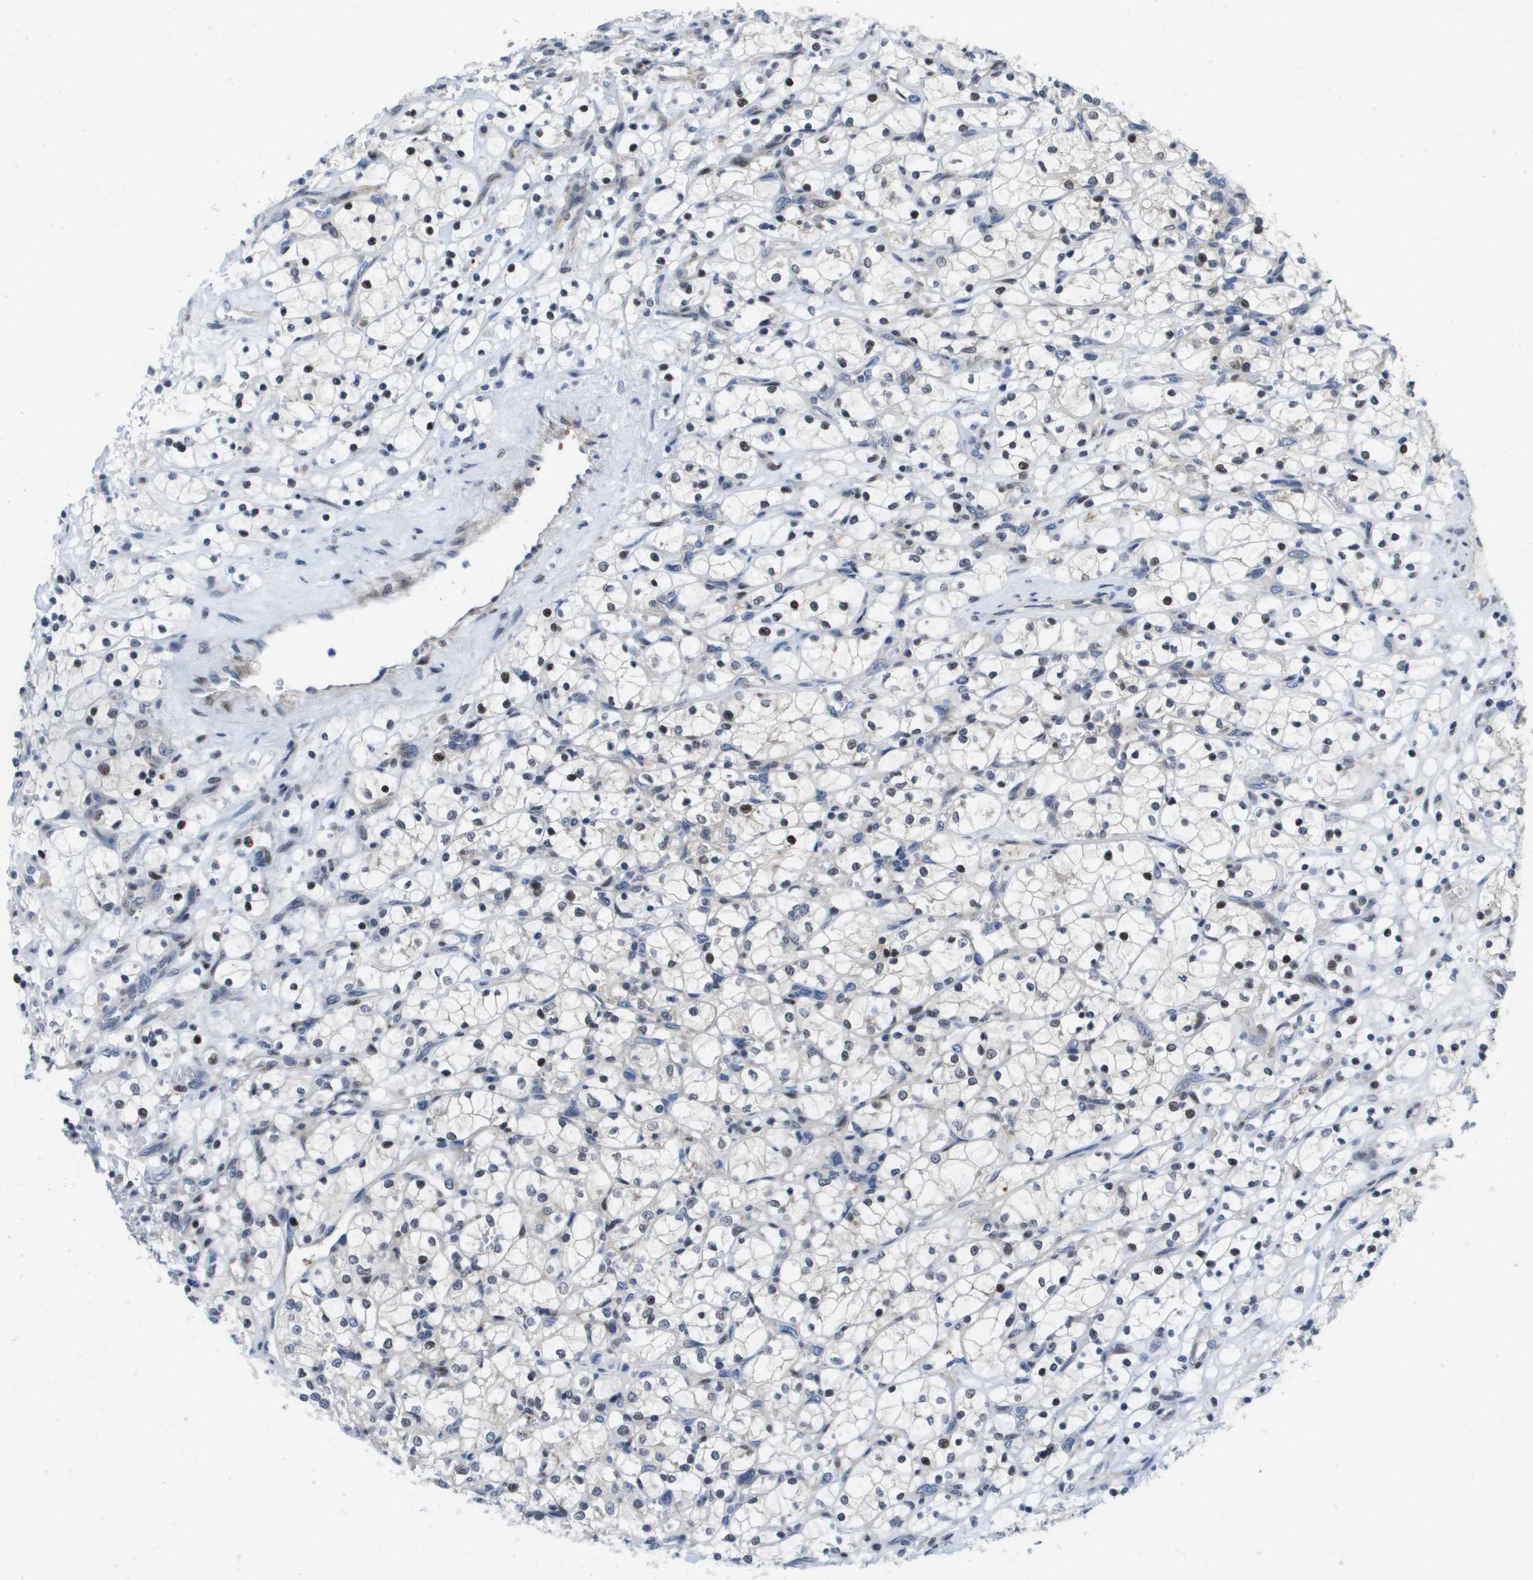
{"staining": {"intensity": "strong", "quantity": "<25%", "location": "nuclear"}, "tissue": "renal cancer", "cell_type": "Tumor cells", "image_type": "cancer", "snomed": [{"axis": "morphology", "description": "Adenocarcinoma, NOS"}, {"axis": "topography", "description": "Kidney"}], "caption": "Adenocarcinoma (renal) stained with a brown dye reveals strong nuclear positive positivity in approximately <25% of tumor cells.", "gene": "FKBP4", "patient": {"sex": "female", "age": 69}}